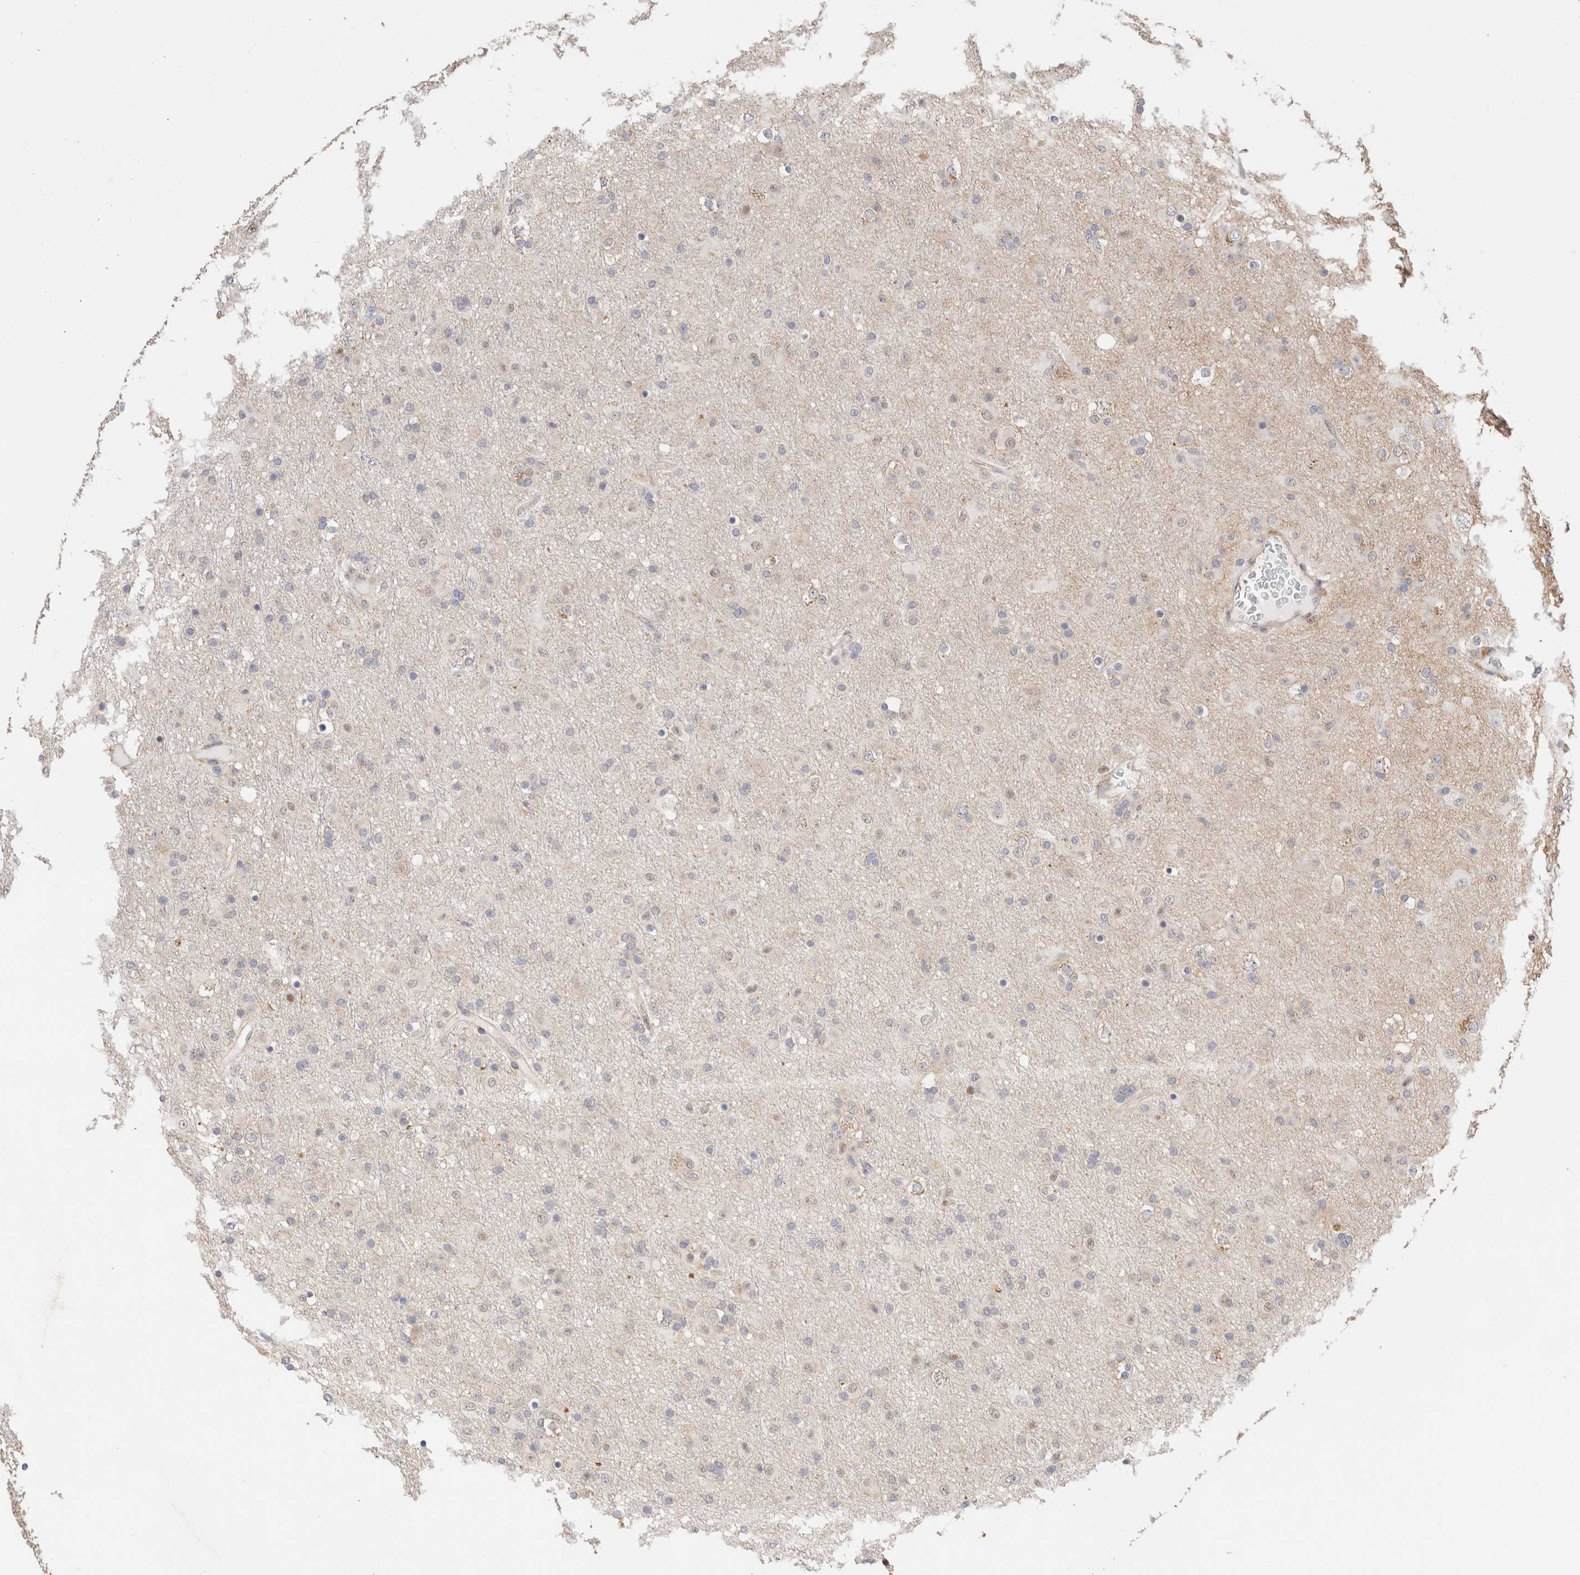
{"staining": {"intensity": "negative", "quantity": "none", "location": "none"}, "tissue": "glioma", "cell_type": "Tumor cells", "image_type": "cancer", "snomed": [{"axis": "morphology", "description": "Glioma, malignant, Low grade"}, {"axis": "topography", "description": "Brain"}], "caption": "Malignant glioma (low-grade) stained for a protein using IHC displays no expression tumor cells.", "gene": "ID3", "patient": {"sex": "male", "age": 65}}